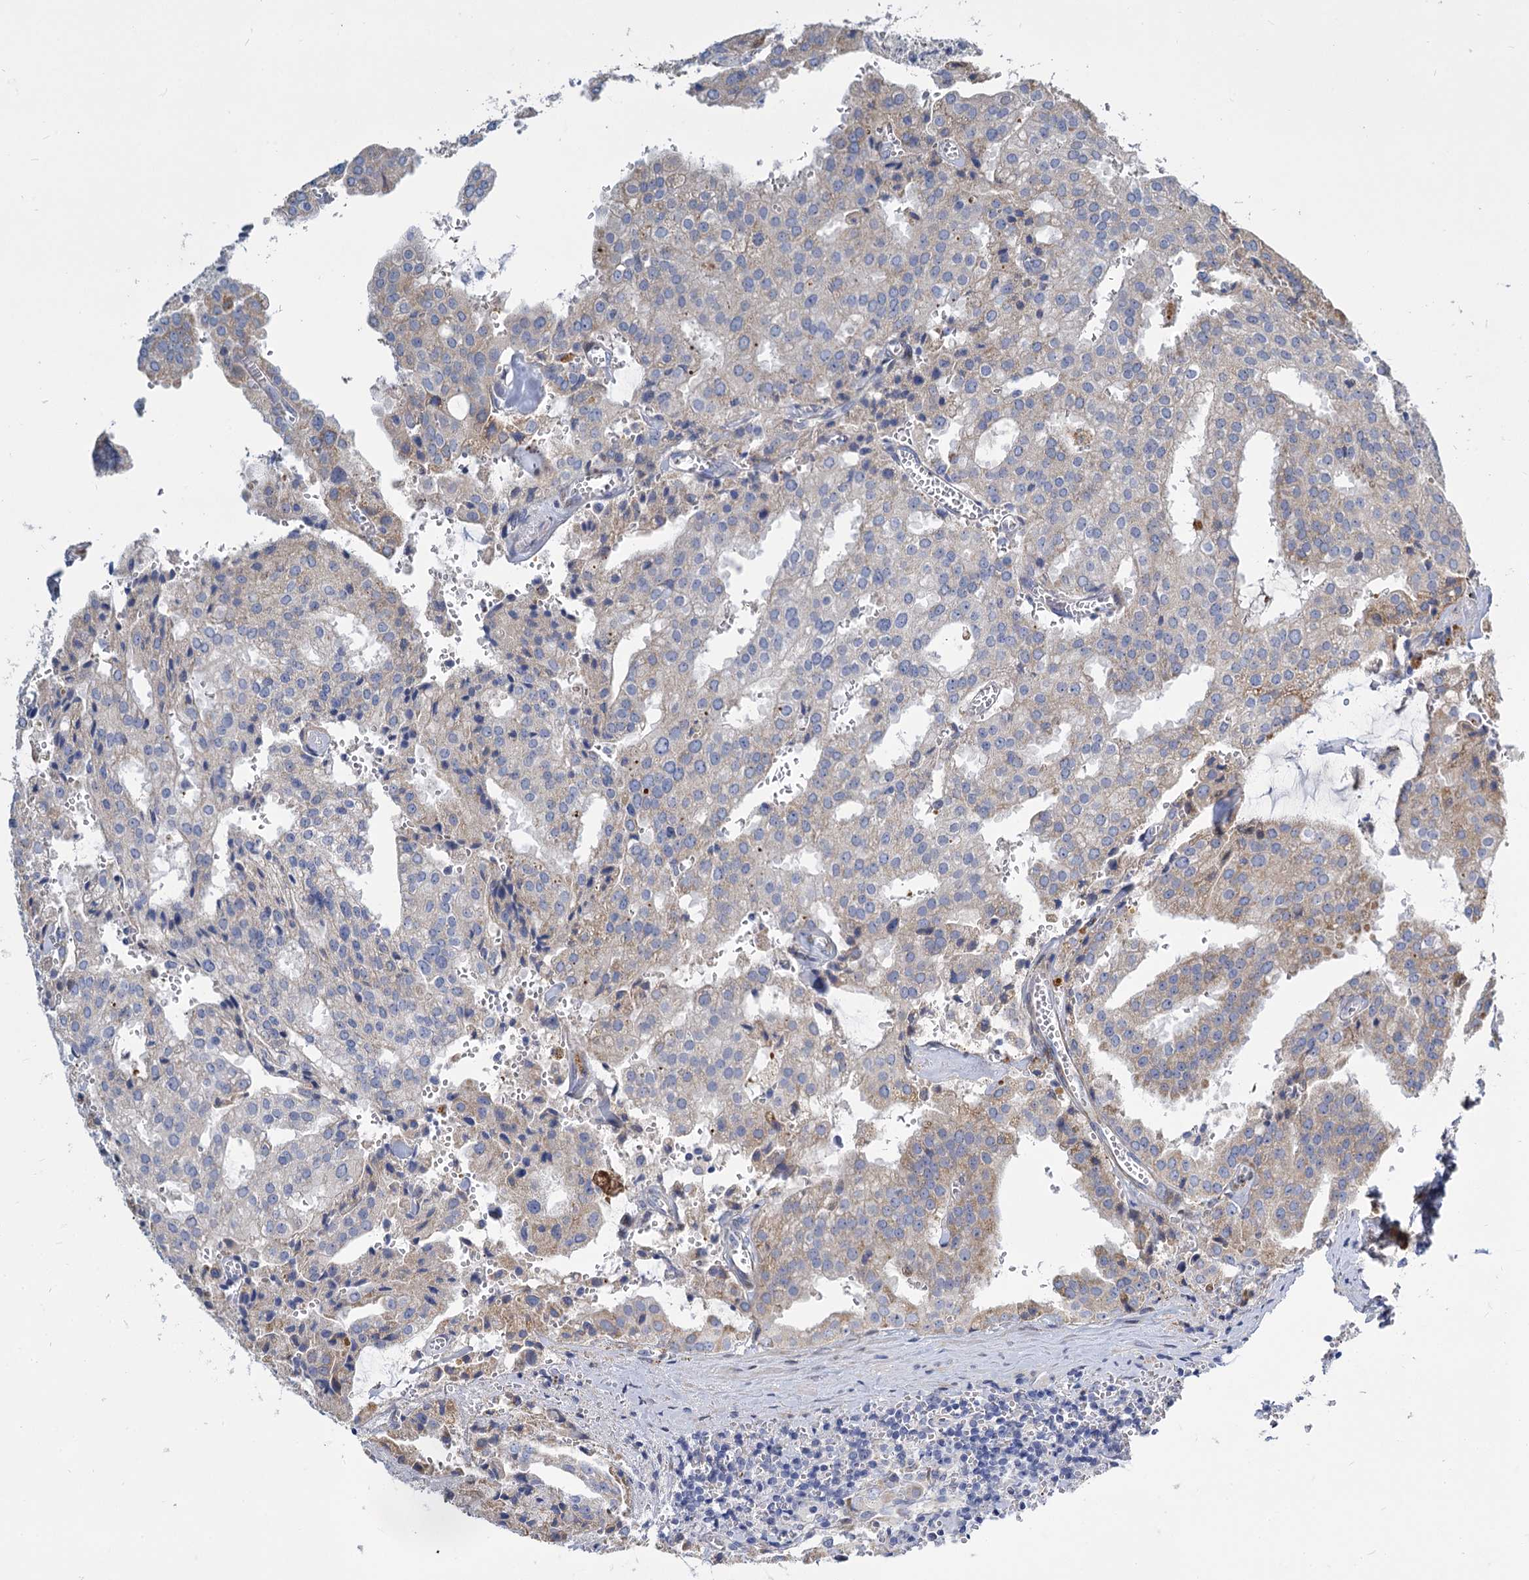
{"staining": {"intensity": "weak", "quantity": "<25%", "location": "cytoplasmic/membranous"}, "tissue": "prostate cancer", "cell_type": "Tumor cells", "image_type": "cancer", "snomed": [{"axis": "morphology", "description": "Adenocarcinoma, High grade"}, {"axis": "topography", "description": "Prostate"}], "caption": "IHC image of prostate adenocarcinoma (high-grade) stained for a protein (brown), which reveals no positivity in tumor cells. (Stains: DAB (3,3'-diaminobenzidine) immunohistochemistry with hematoxylin counter stain, Microscopy: brightfield microscopy at high magnification).", "gene": "TRIM77", "patient": {"sex": "male", "age": 68}}